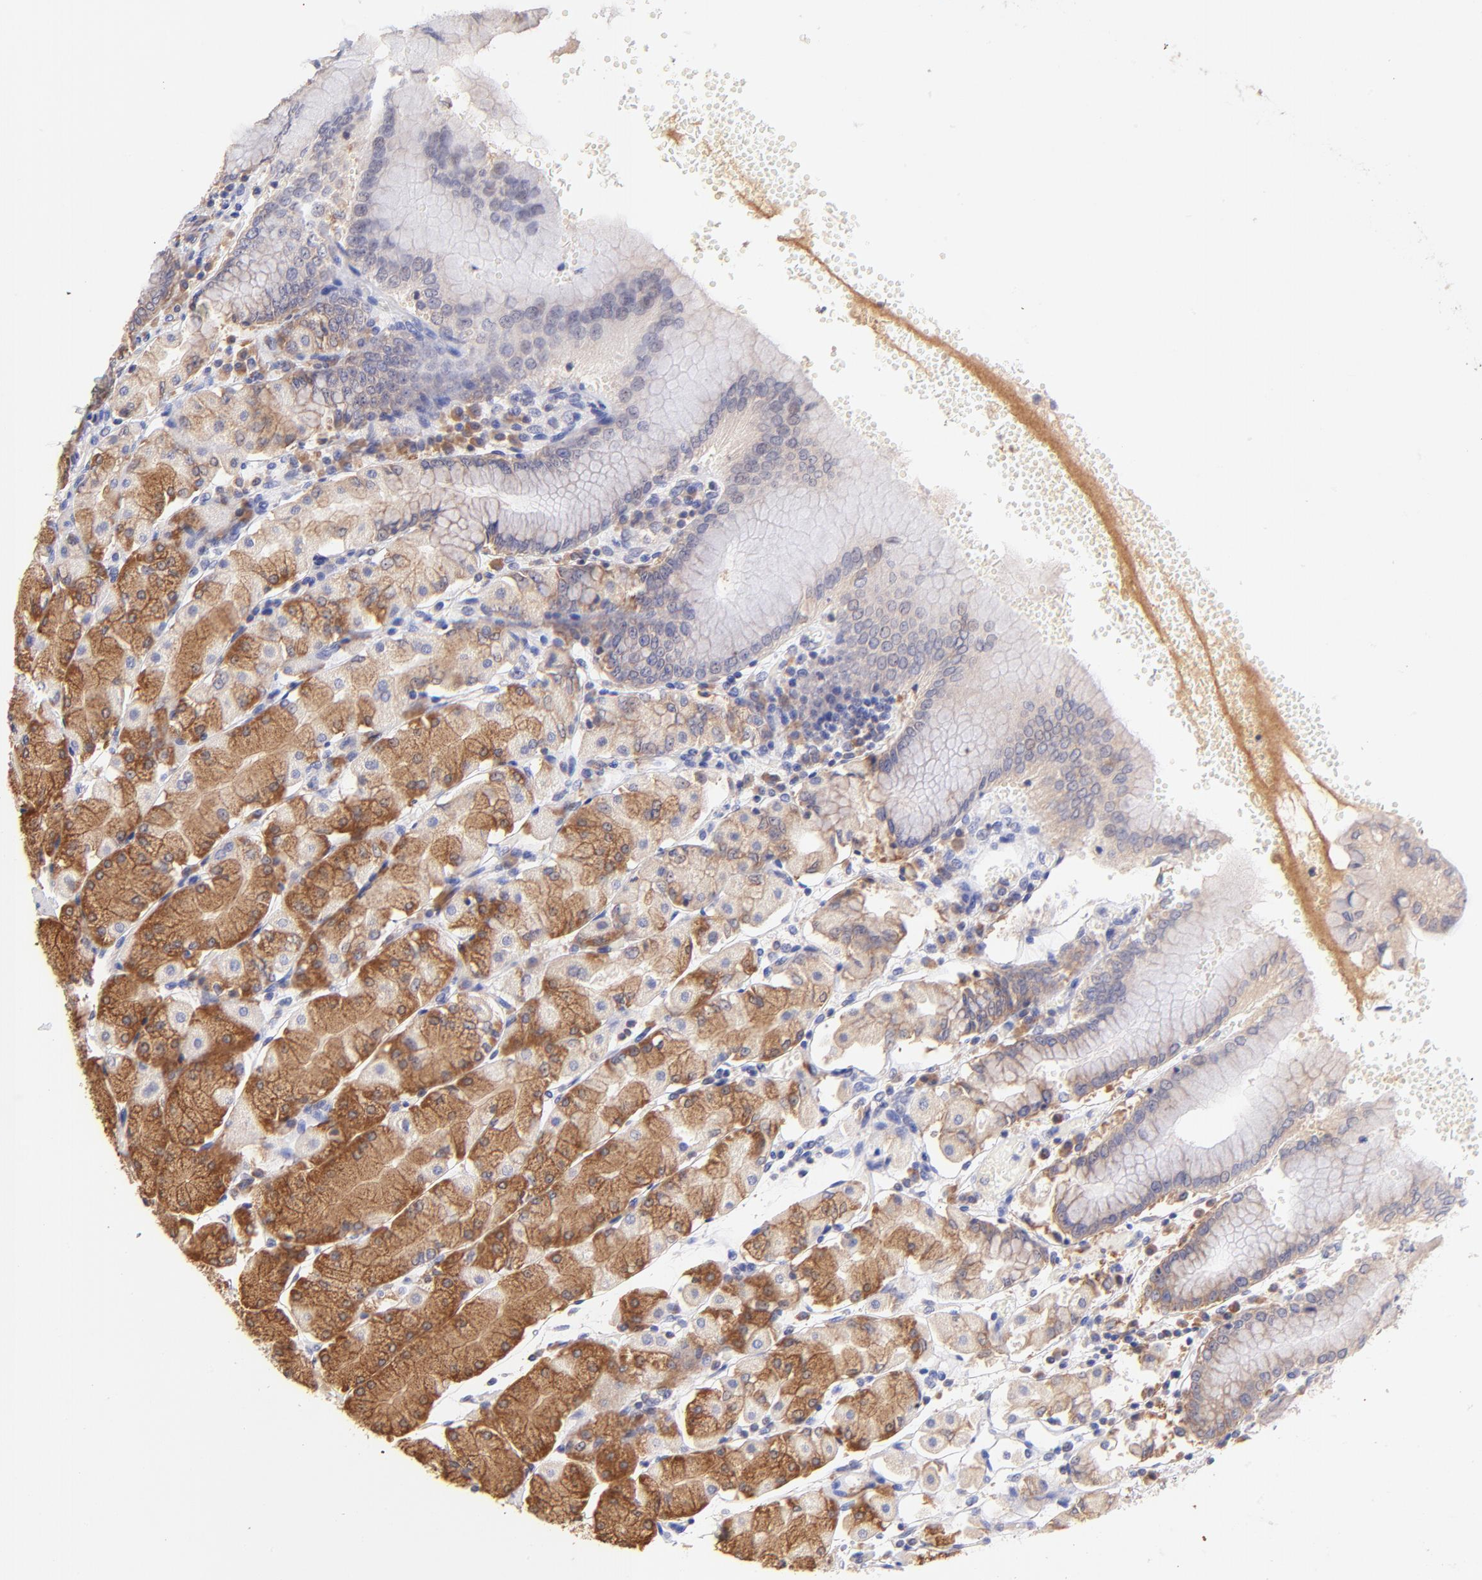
{"staining": {"intensity": "moderate", "quantity": "25%-75%", "location": "cytoplasmic/membranous"}, "tissue": "stomach", "cell_type": "Glandular cells", "image_type": "normal", "snomed": [{"axis": "morphology", "description": "Normal tissue, NOS"}, {"axis": "topography", "description": "Stomach, upper"}, {"axis": "topography", "description": "Stomach"}], "caption": "The image demonstrates staining of benign stomach, revealing moderate cytoplasmic/membranous protein expression (brown color) within glandular cells. (IHC, brightfield microscopy, high magnification).", "gene": "RPL11", "patient": {"sex": "male", "age": 76}}